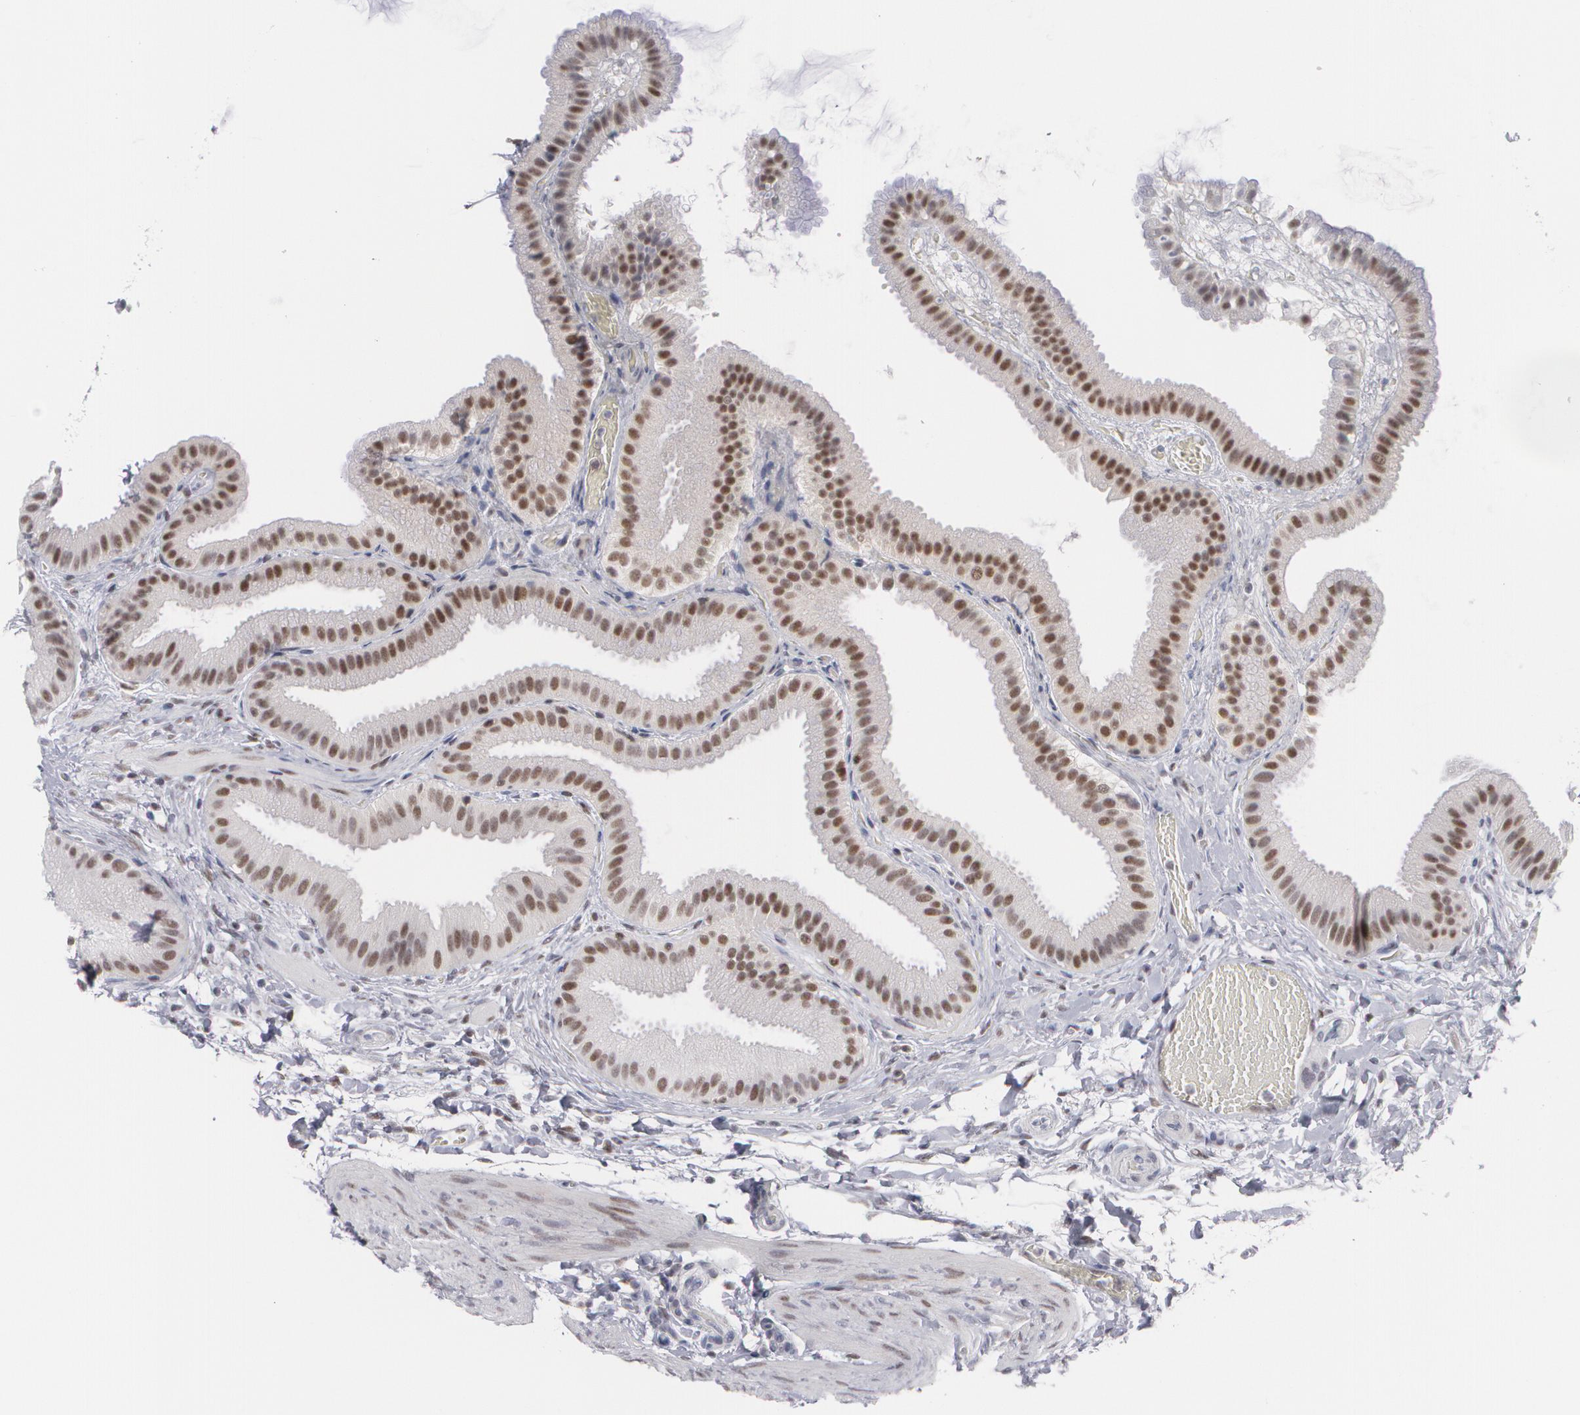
{"staining": {"intensity": "moderate", "quantity": ">75%", "location": "nuclear"}, "tissue": "gallbladder", "cell_type": "Glandular cells", "image_type": "normal", "snomed": [{"axis": "morphology", "description": "Normal tissue, NOS"}, {"axis": "topography", "description": "Gallbladder"}], "caption": "Approximately >75% of glandular cells in unremarkable gallbladder display moderate nuclear protein expression as visualized by brown immunohistochemical staining.", "gene": "MCL1", "patient": {"sex": "female", "age": 63}}